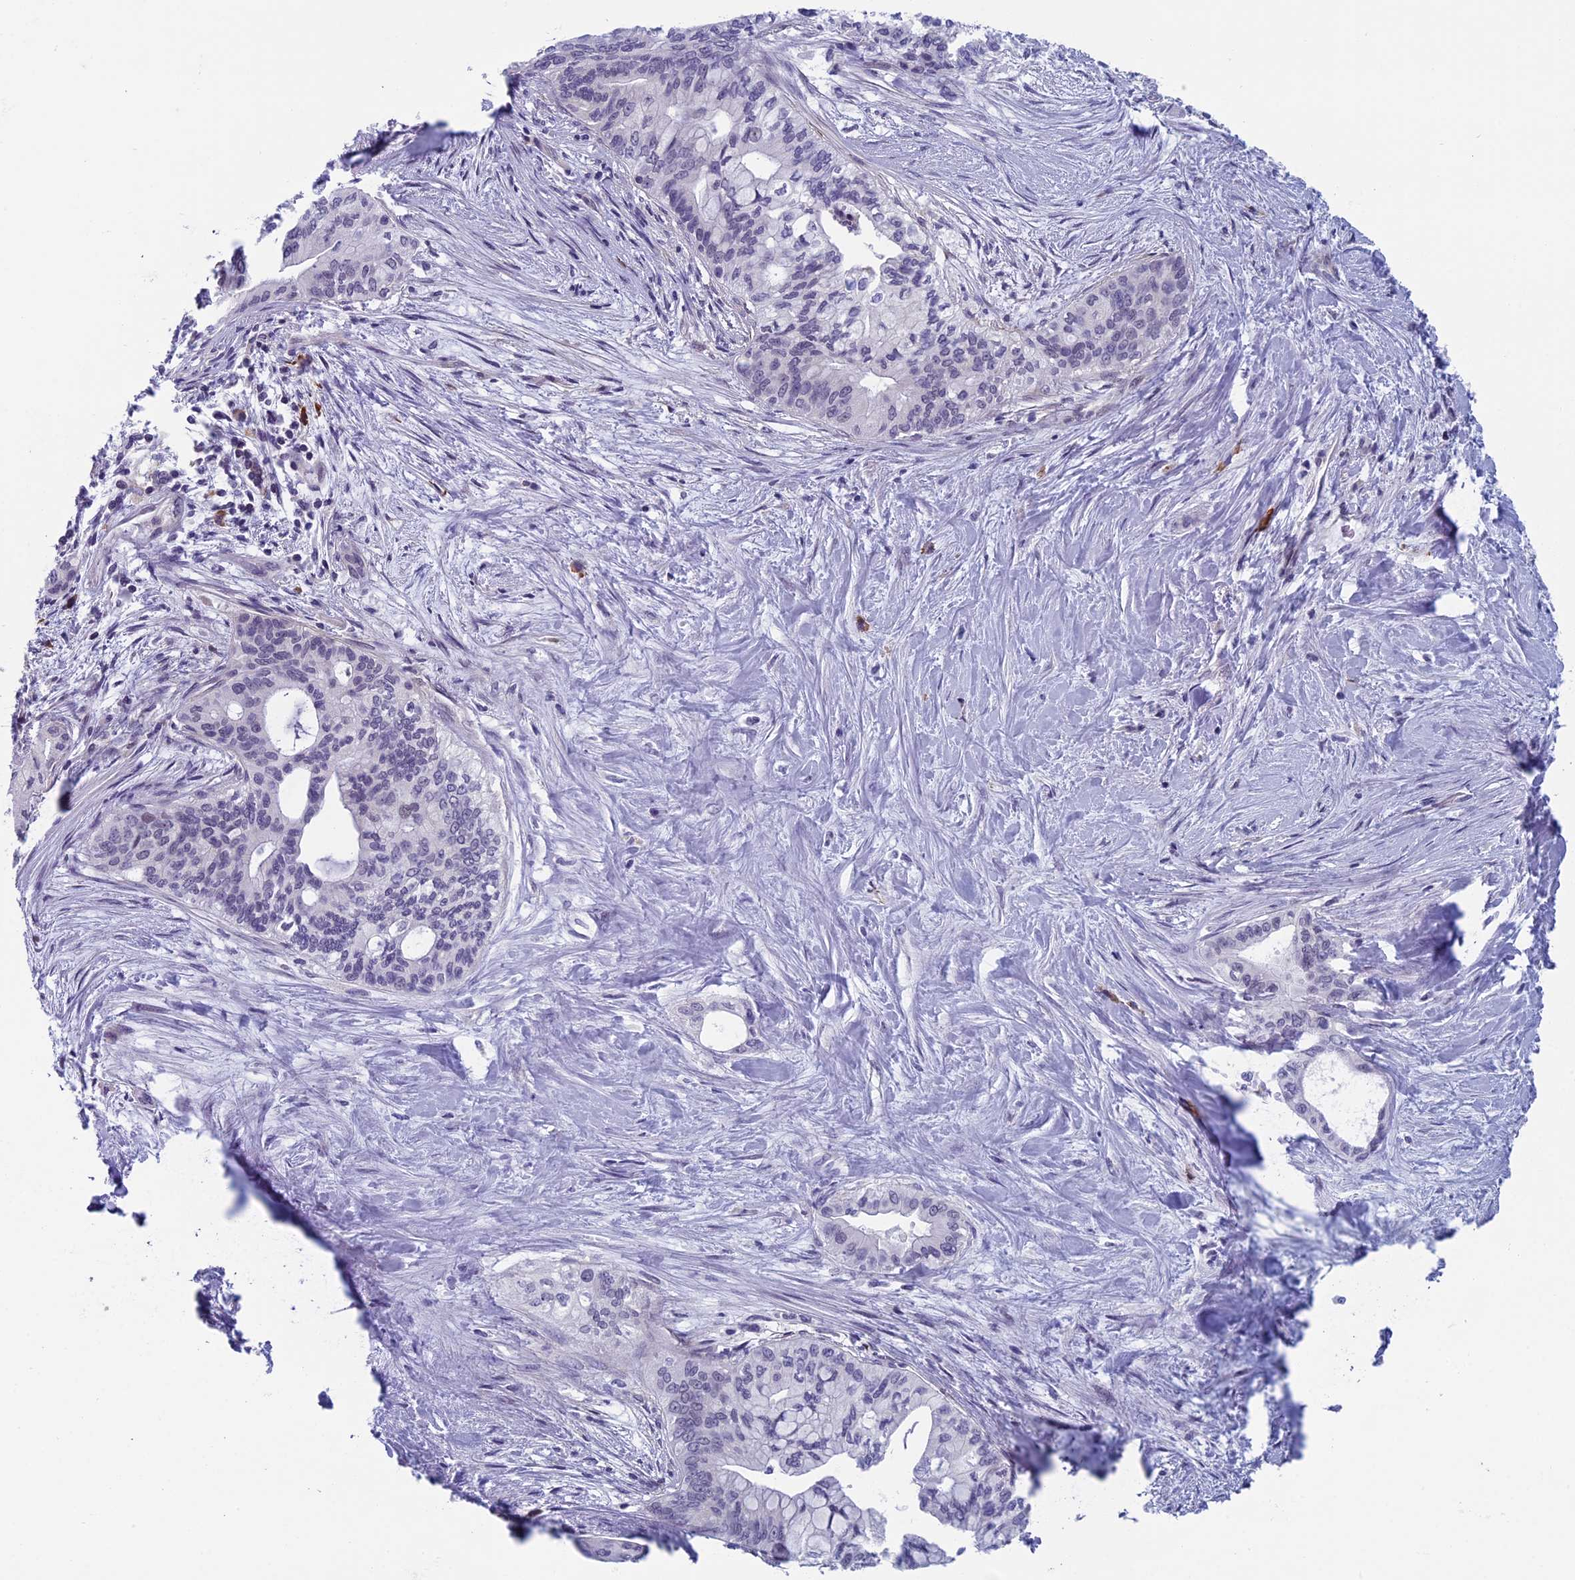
{"staining": {"intensity": "negative", "quantity": "none", "location": "none"}, "tissue": "pancreatic cancer", "cell_type": "Tumor cells", "image_type": "cancer", "snomed": [{"axis": "morphology", "description": "Adenocarcinoma, NOS"}, {"axis": "topography", "description": "Pancreas"}], "caption": "Immunohistochemistry (IHC) of pancreatic cancer shows no staining in tumor cells.", "gene": "CNEP1R1", "patient": {"sex": "male", "age": 46}}